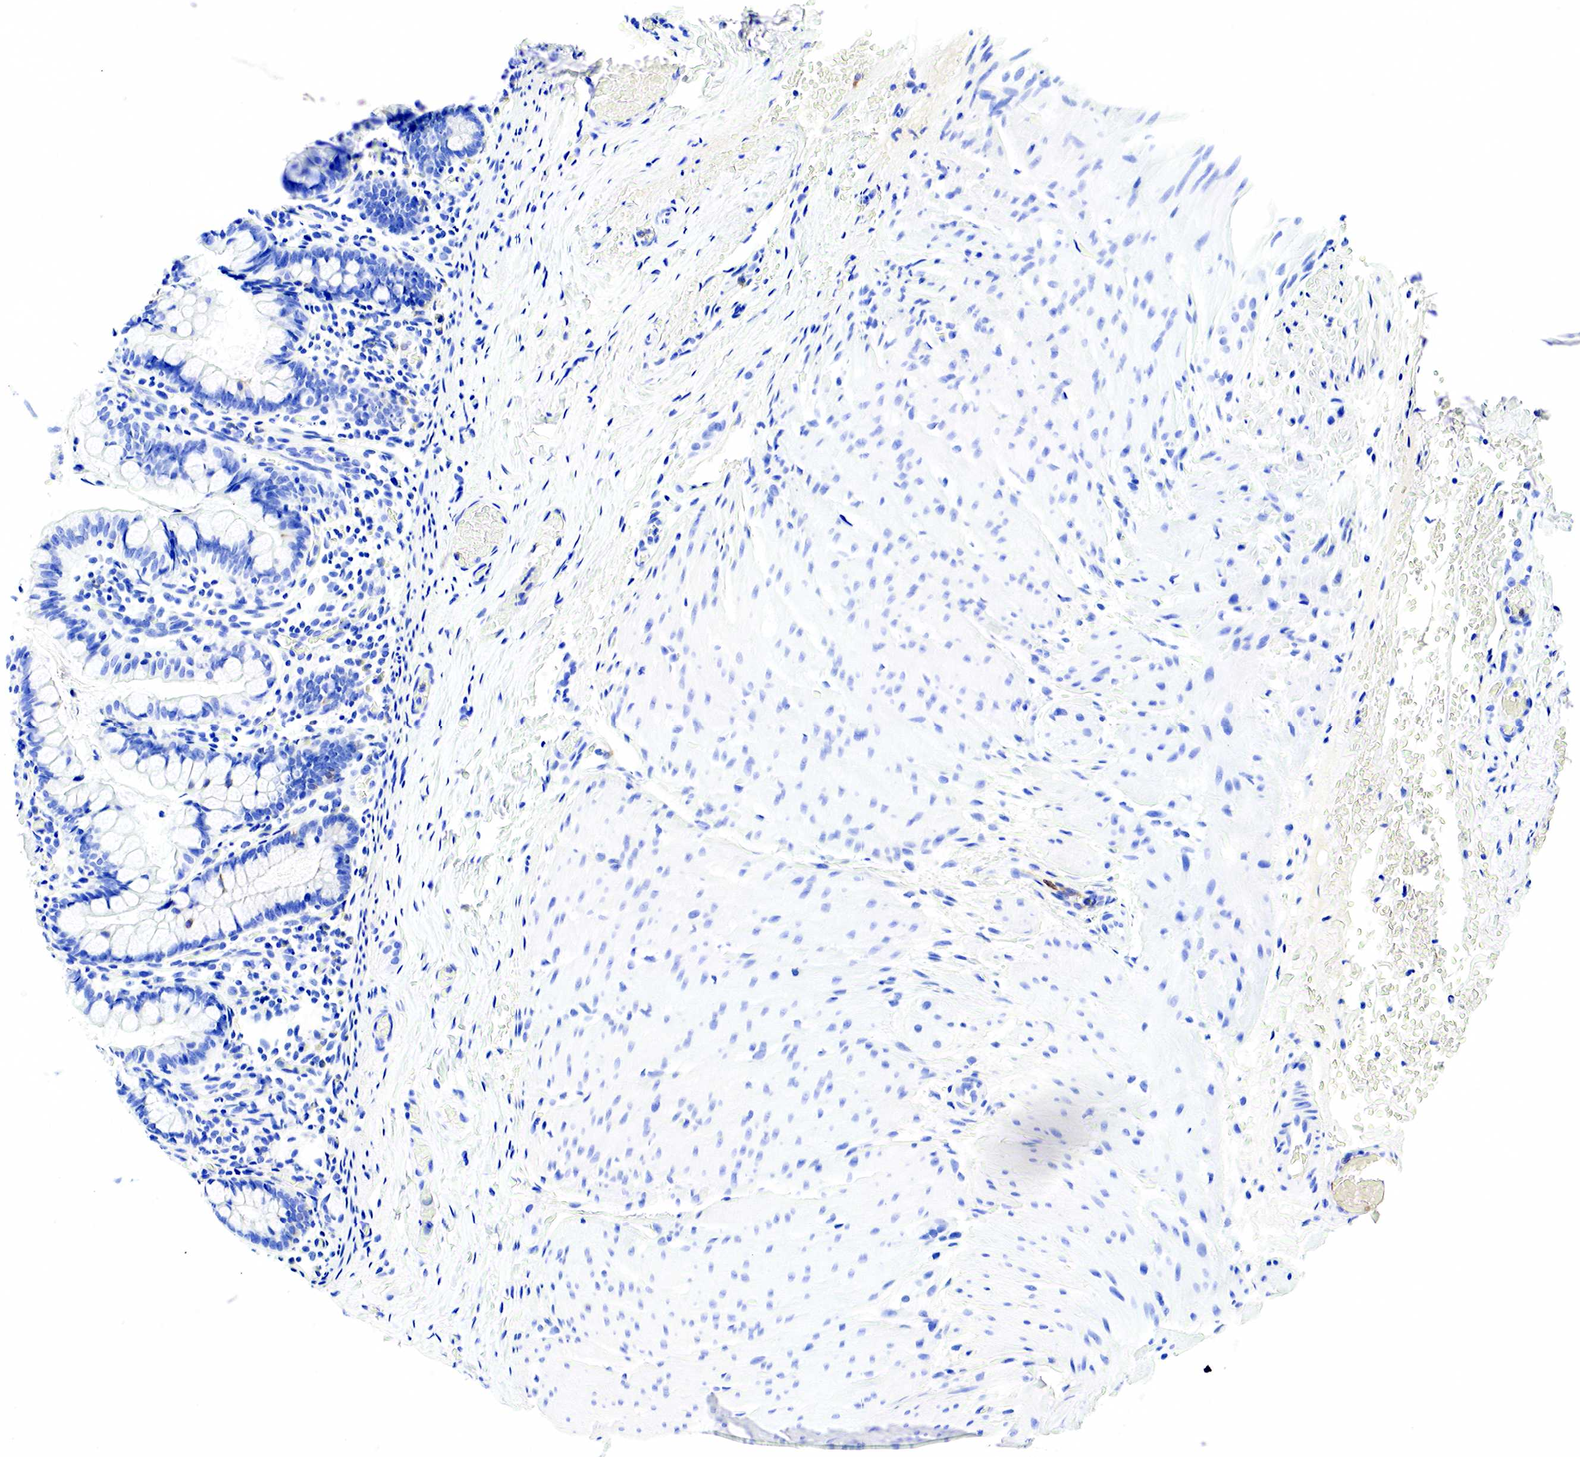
{"staining": {"intensity": "negative", "quantity": "none", "location": "none"}, "tissue": "small intestine", "cell_type": "Glandular cells", "image_type": "normal", "snomed": [{"axis": "morphology", "description": "Normal tissue, NOS"}, {"axis": "topography", "description": "Small intestine"}], "caption": "High magnification brightfield microscopy of unremarkable small intestine stained with DAB (3,3'-diaminobenzidine) (brown) and counterstained with hematoxylin (blue): glandular cells show no significant positivity. Brightfield microscopy of IHC stained with DAB (brown) and hematoxylin (blue), captured at high magnification.", "gene": "KRT7", "patient": {"sex": "male", "age": 1}}